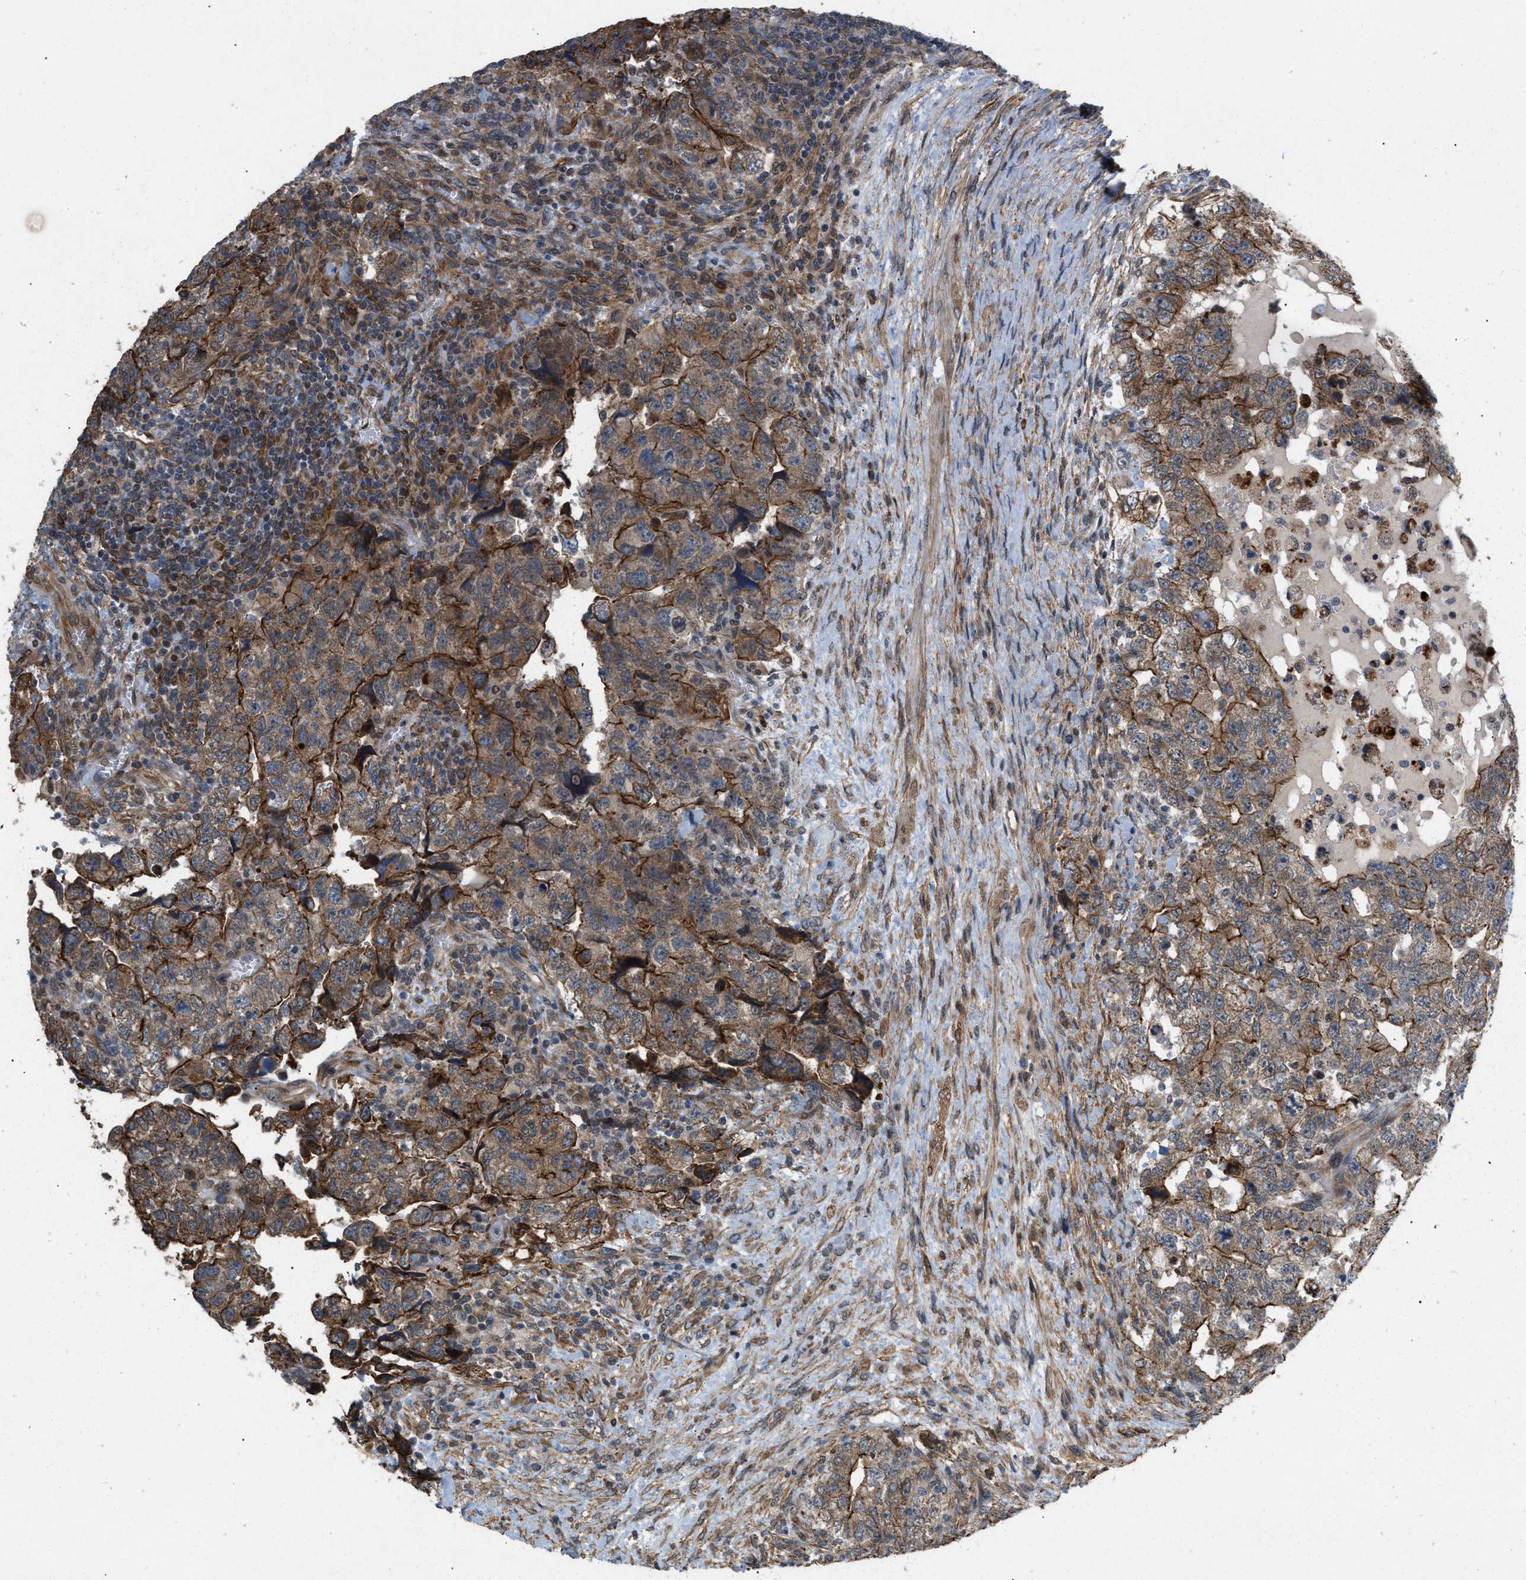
{"staining": {"intensity": "moderate", "quantity": ">75%", "location": "cytoplasmic/membranous"}, "tissue": "testis cancer", "cell_type": "Tumor cells", "image_type": "cancer", "snomed": [{"axis": "morphology", "description": "Carcinoma, Embryonal, NOS"}, {"axis": "topography", "description": "Testis"}], "caption": "This histopathology image reveals immunohistochemistry staining of embryonal carcinoma (testis), with medium moderate cytoplasmic/membranous positivity in approximately >75% of tumor cells.", "gene": "MFSD6", "patient": {"sex": "male", "age": 36}}